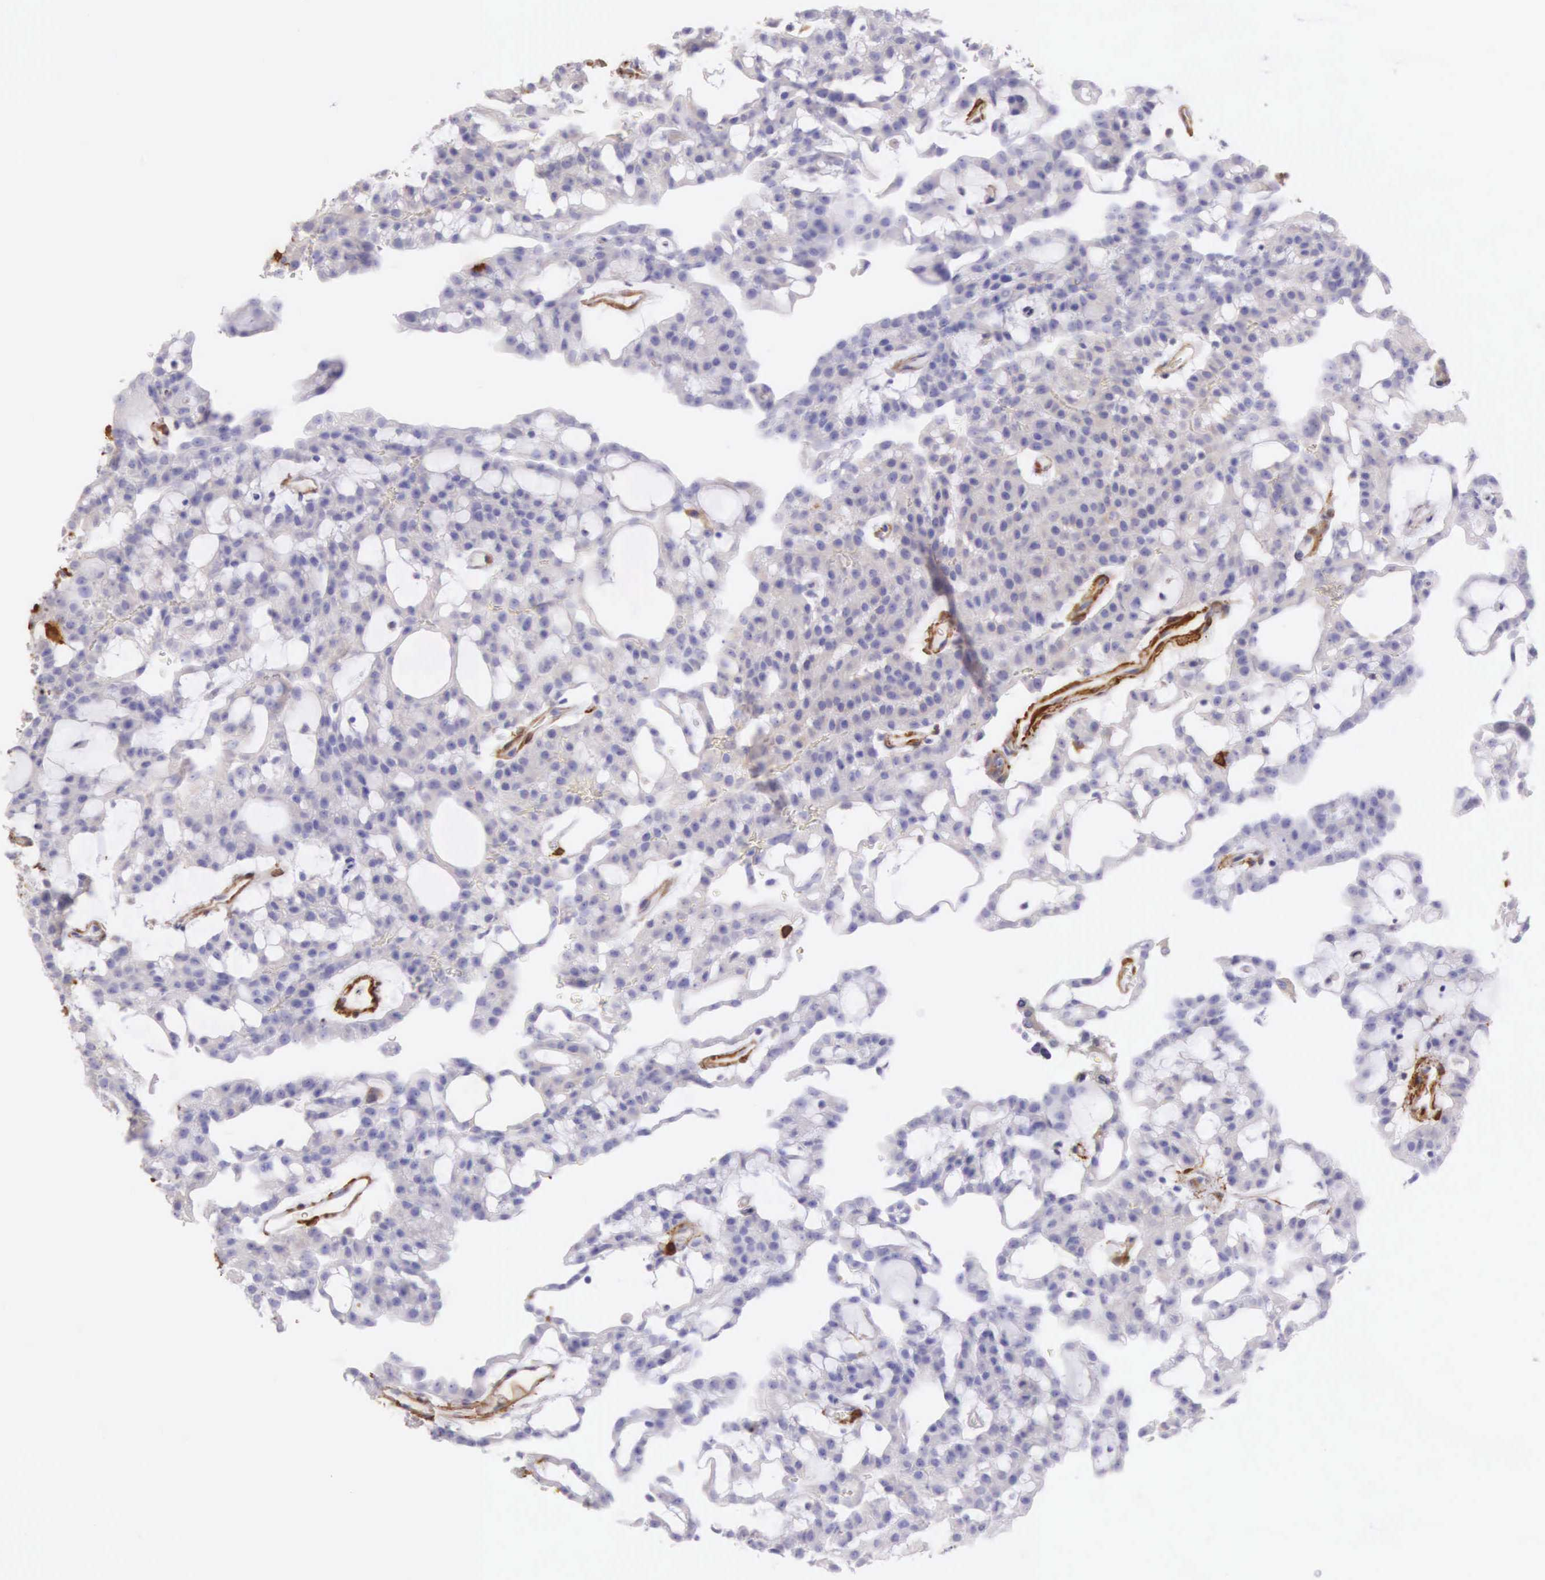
{"staining": {"intensity": "negative", "quantity": "none", "location": "none"}, "tissue": "renal cancer", "cell_type": "Tumor cells", "image_type": "cancer", "snomed": [{"axis": "morphology", "description": "Adenocarcinoma, NOS"}, {"axis": "topography", "description": "Kidney"}], "caption": "An immunohistochemistry (IHC) image of adenocarcinoma (renal) is shown. There is no staining in tumor cells of adenocarcinoma (renal).", "gene": "CNN1", "patient": {"sex": "male", "age": 63}}